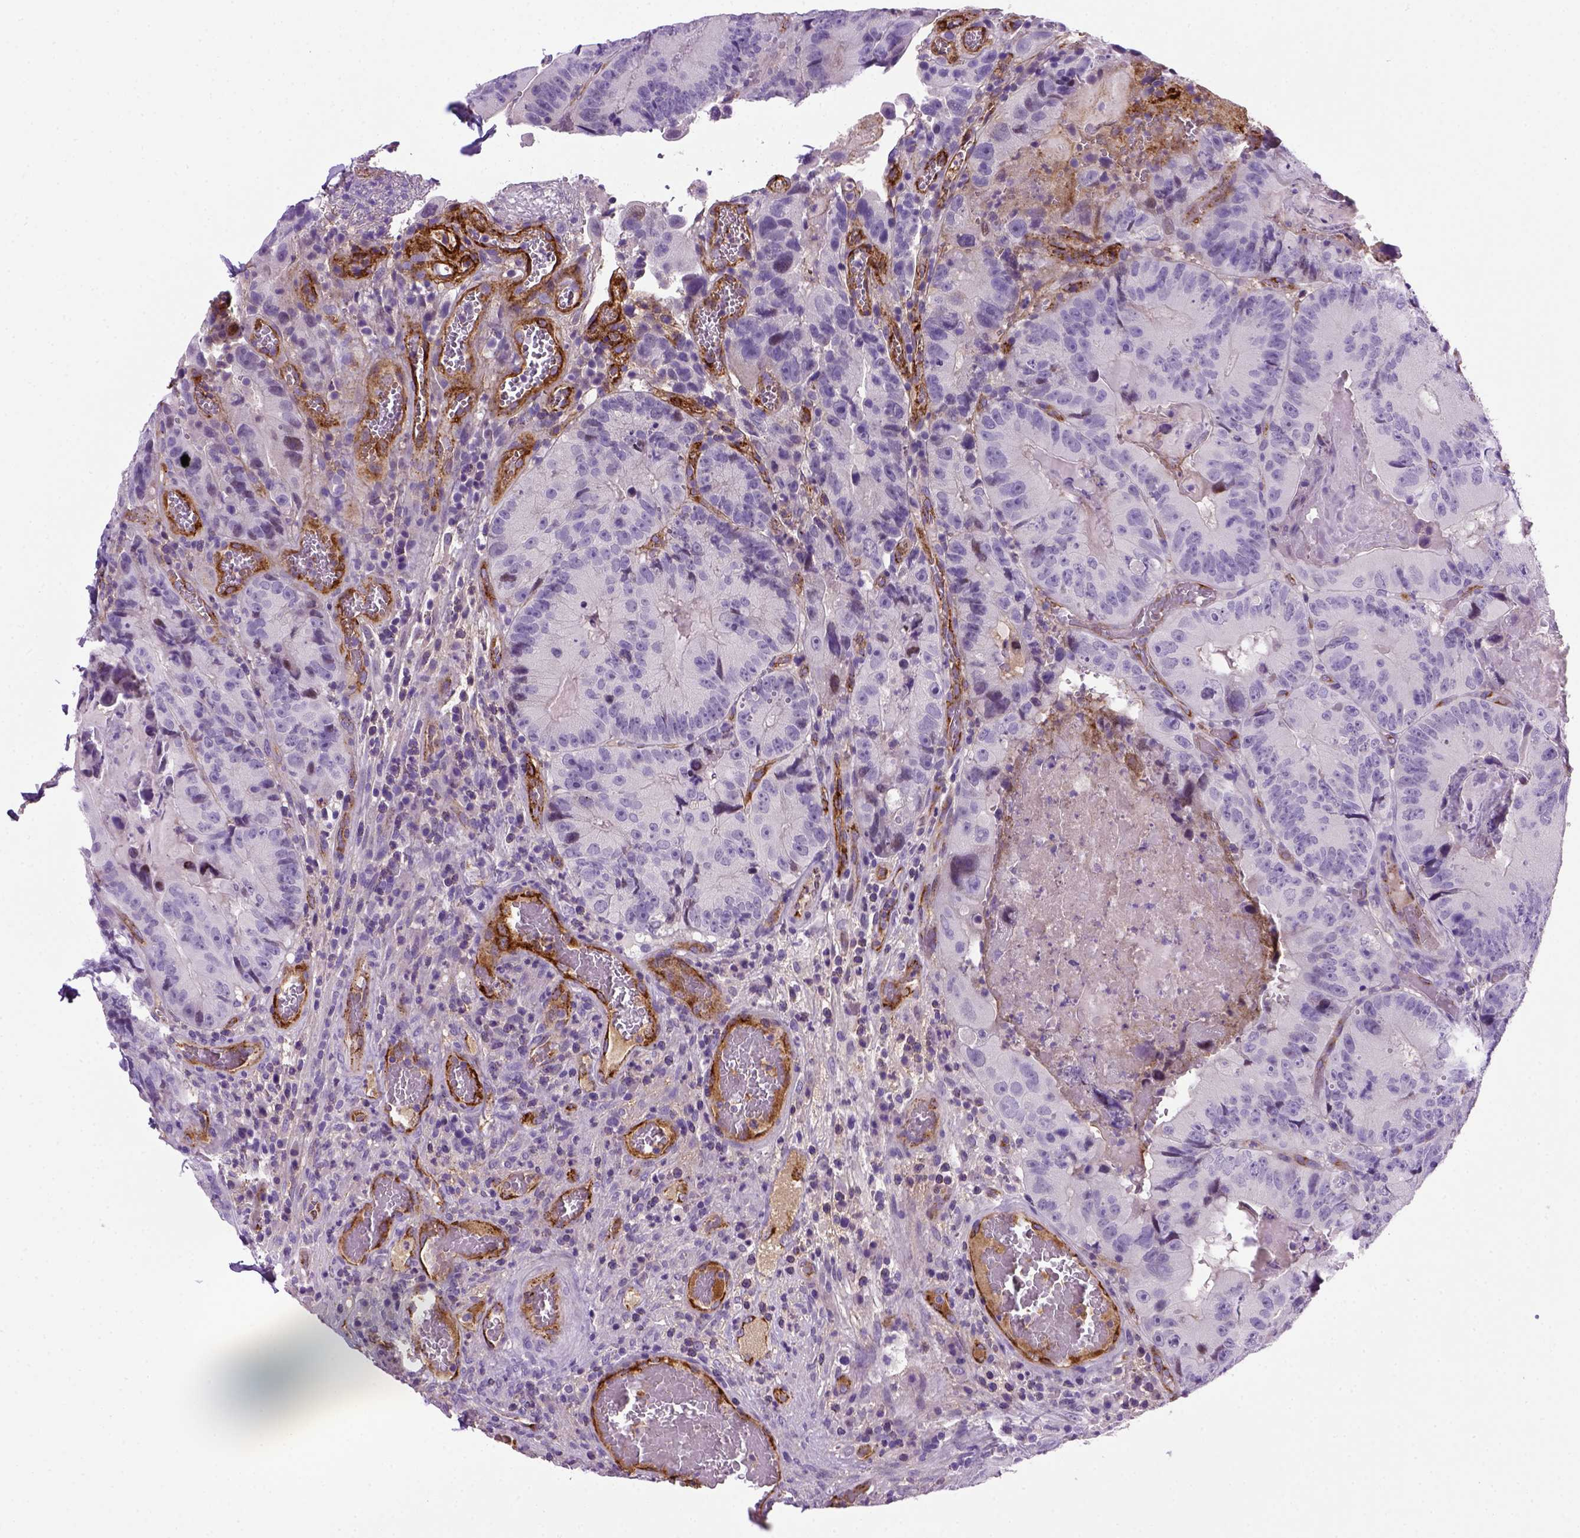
{"staining": {"intensity": "negative", "quantity": "none", "location": "none"}, "tissue": "colorectal cancer", "cell_type": "Tumor cells", "image_type": "cancer", "snomed": [{"axis": "morphology", "description": "Adenocarcinoma, NOS"}, {"axis": "topography", "description": "Colon"}], "caption": "Colorectal adenocarcinoma stained for a protein using IHC reveals no staining tumor cells.", "gene": "VWF", "patient": {"sex": "female", "age": 86}}